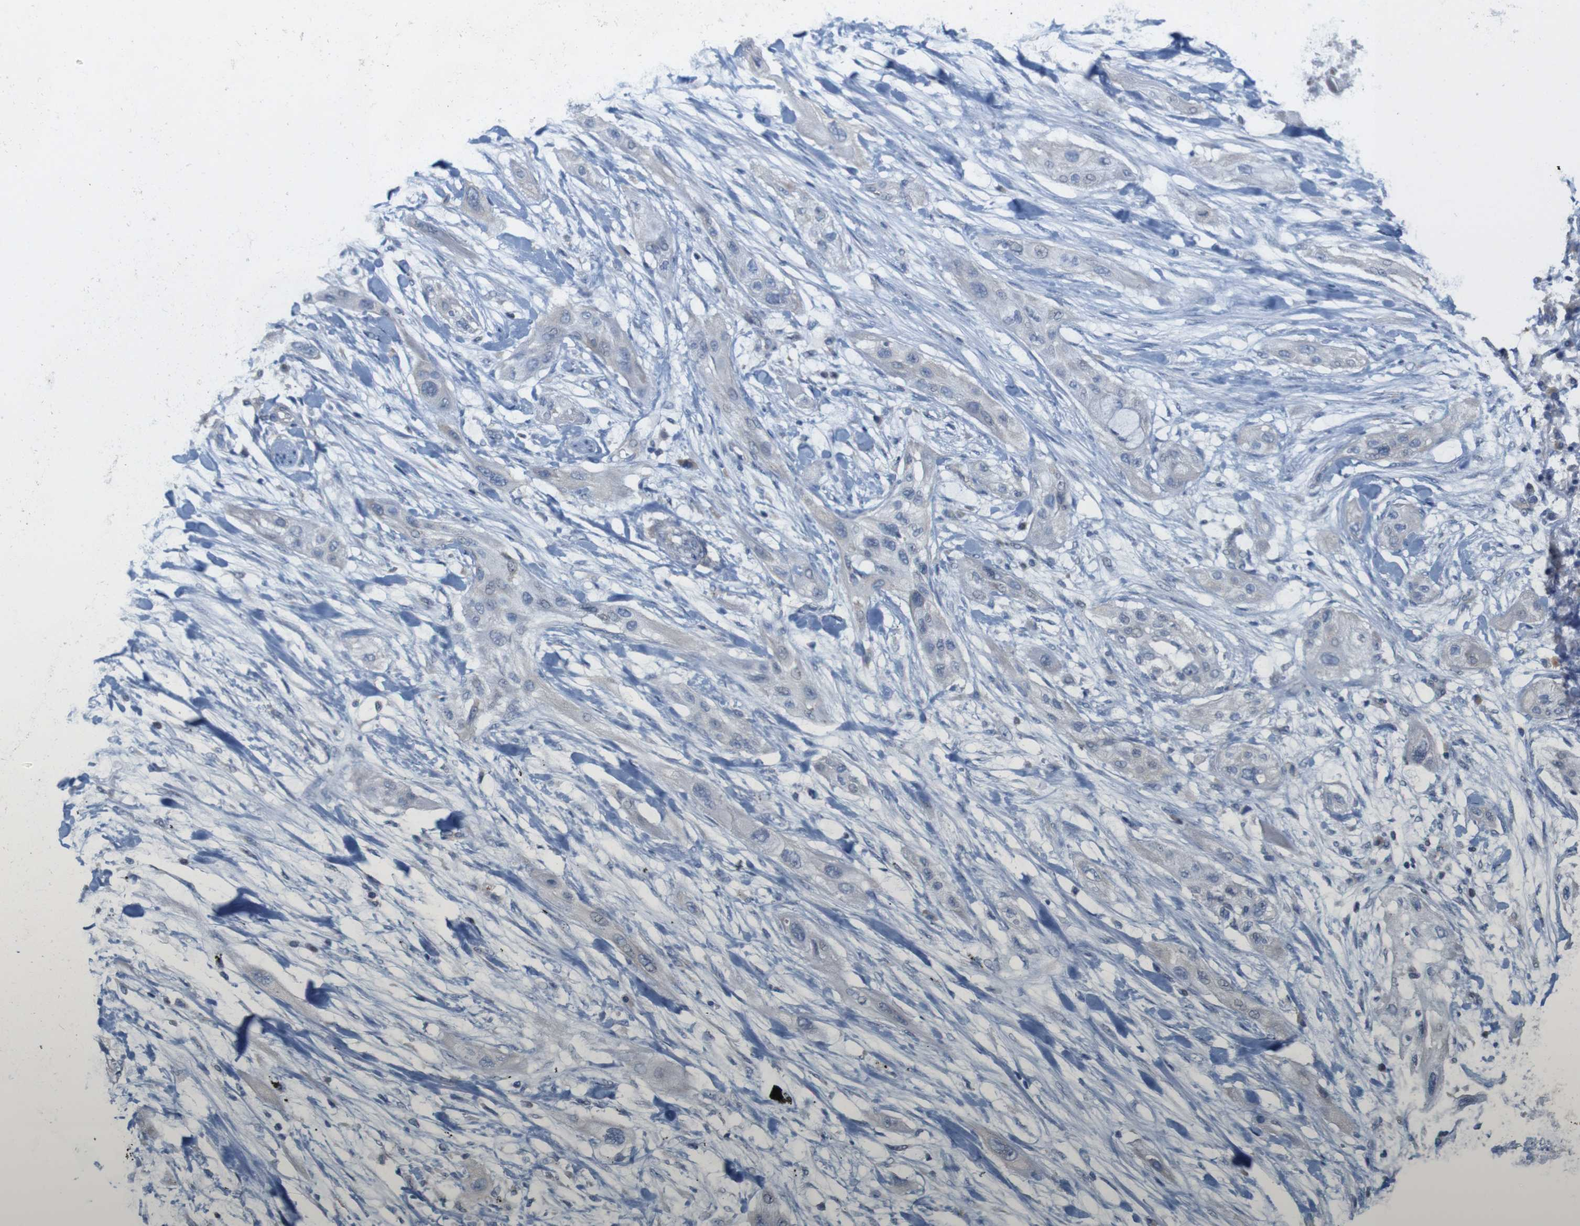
{"staining": {"intensity": "negative", "quantity": "none", "location": "none"}, "tissue": "lung cancer", "cell_type": "Tumor cells", "image_type": "cancer", "snomed": [{"axis": "morphology", "description": "Squamous cell carcinoma, NOS"}, {"axis": "topography", "description": "Lung"}], "caption": "This photomicrograph is of lung squamous cell carcinoma stained with immunohistochemistry (IHC) to label a protein in brown with the nuclei are counter-stained blue. There is no expression in tumor cells.", "gene": "MYEOV", "patient": {"sex": "female", "age": 47}}